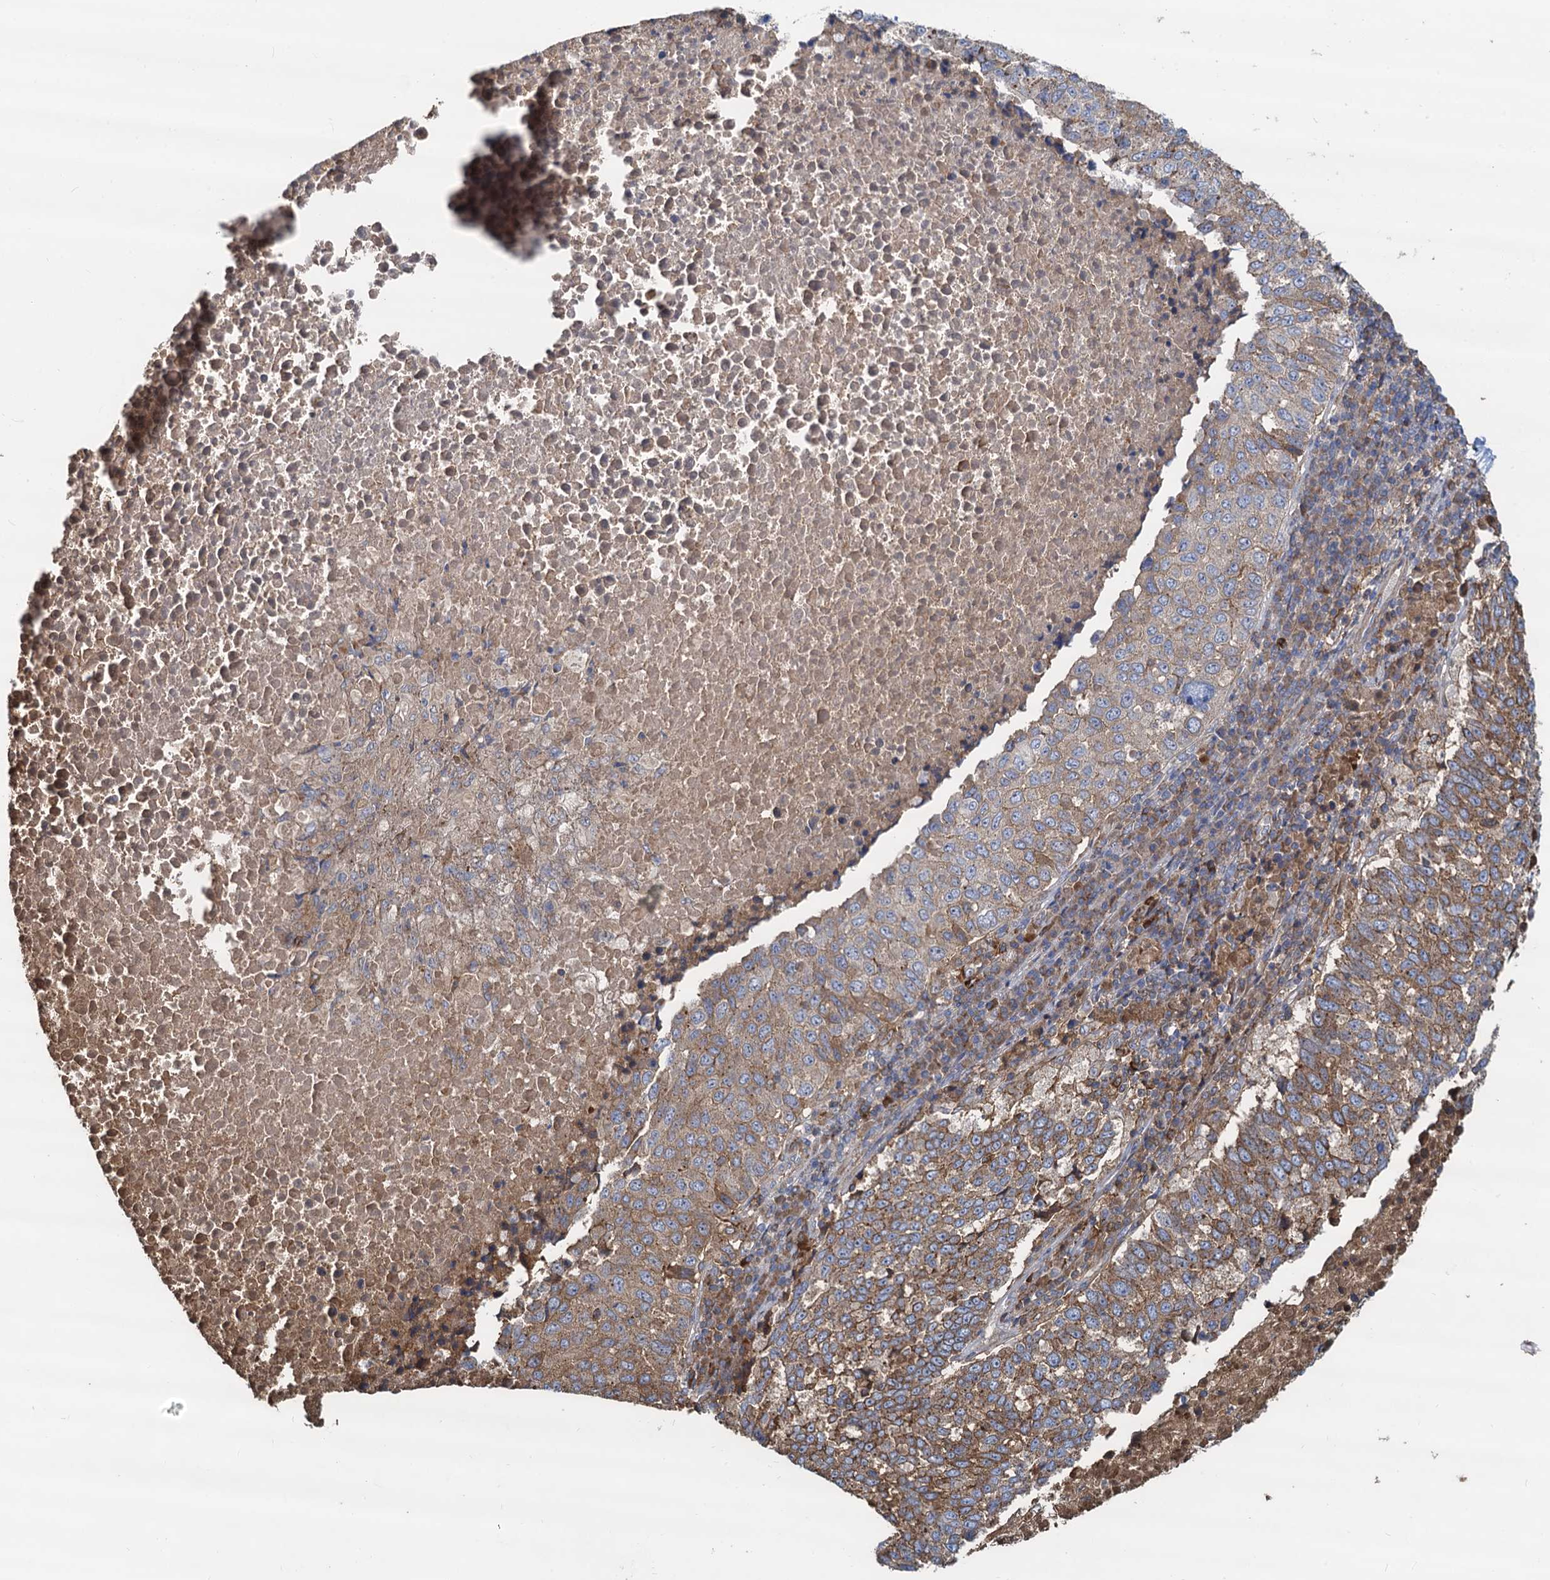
{"staining": {"intensity": "moderate", "quantity": ">75%", "location": "cytoplasmic/membranous"}, "tissue": "lung cancer", "cell_type": "Tumor cells", "image_type": "cancer", "snomed": [{"axis": "morphology", "description": "Squamous cell carcinoma, NOS"}, {"axis": "topography", "description": "Lung"}], "caption": "Protein staining of lung cancer tissue demonstrates moderate cytoplasmic/membranous positivity in approximately >75% of tumor cells.", "gene": "LNX2", "patient": {"sex": "male", "age": 73}}